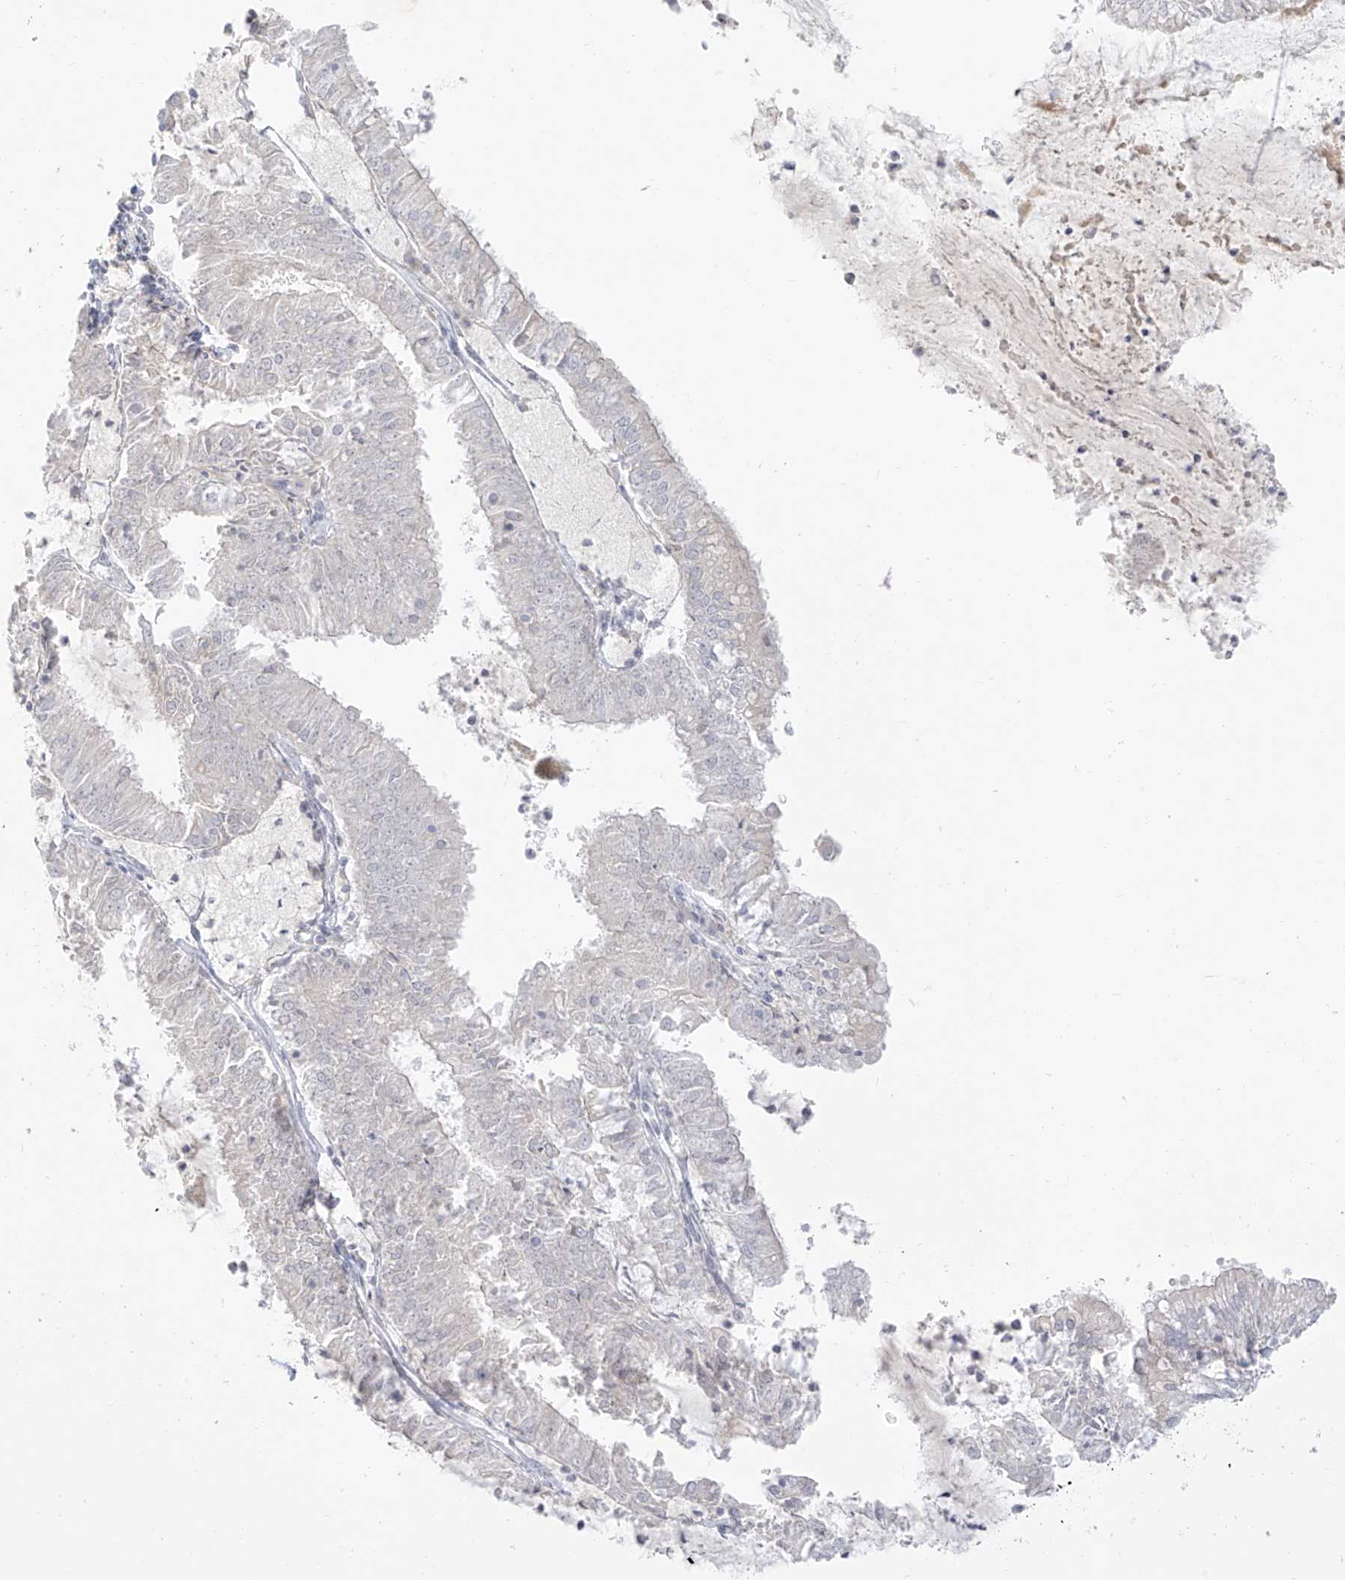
{"staining": {"intensity": "negative", "quantity": "none", "location": "none"}, "tissue": "endometrial cancer", "cell_type": "Tumor cells", "image_type": "cancer", "snomed": [{"axis": "morphology", "description": "Adenocarcinoma, NOS"}, {"axis": "topography", "description": "Endometrium"}], "caption": "This is an immunohistochemistry (IHC) image of human endometrial adenocarcinoma. There is no staining in tumor cells.", "gene": "ARHGEF40", "patient": {"sex": "female", "age": 57}}